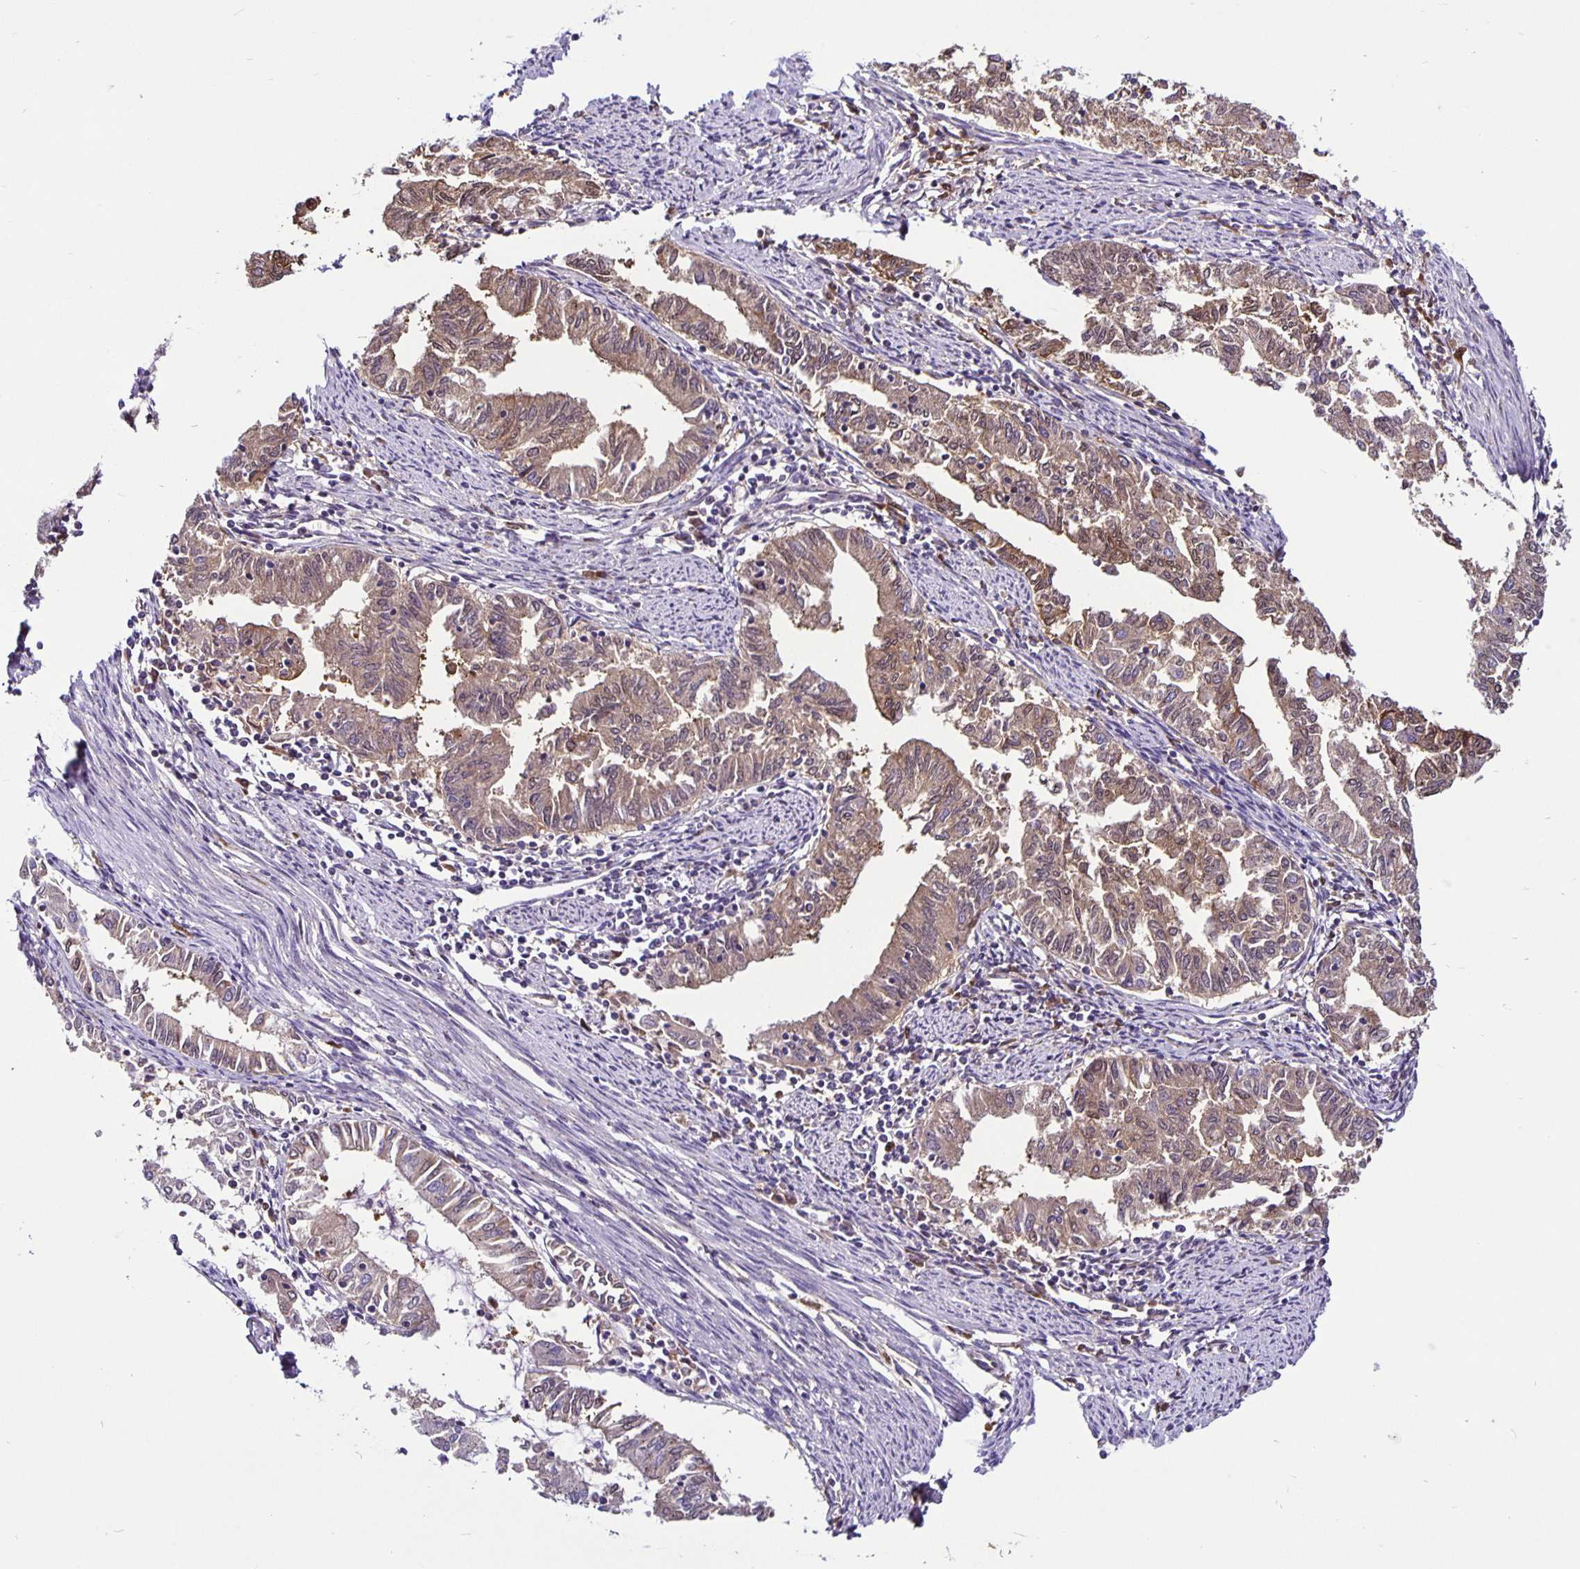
{"staining": {"intensity": "moderate", "quantity": ">75%", "location": "cytoplasmic/membranous"}, "tissue": "endometrial cancer", "cell_type": "Tumor cells", "image_type": "cancer", "snomed": [{"axis": "morphology", "description": "Adenocarcinoma, NOS"}, {"axis": "topography", "description": "Endometrium"}], "caption": "About >75% of tumor cells in human endometrial cancer reveal moderate cytoplasmic/membranous protein staining as visualized by brown immunohistochemical staining.", "gene": "SNX5", "patient": {"sex": "female", "age": 79}}